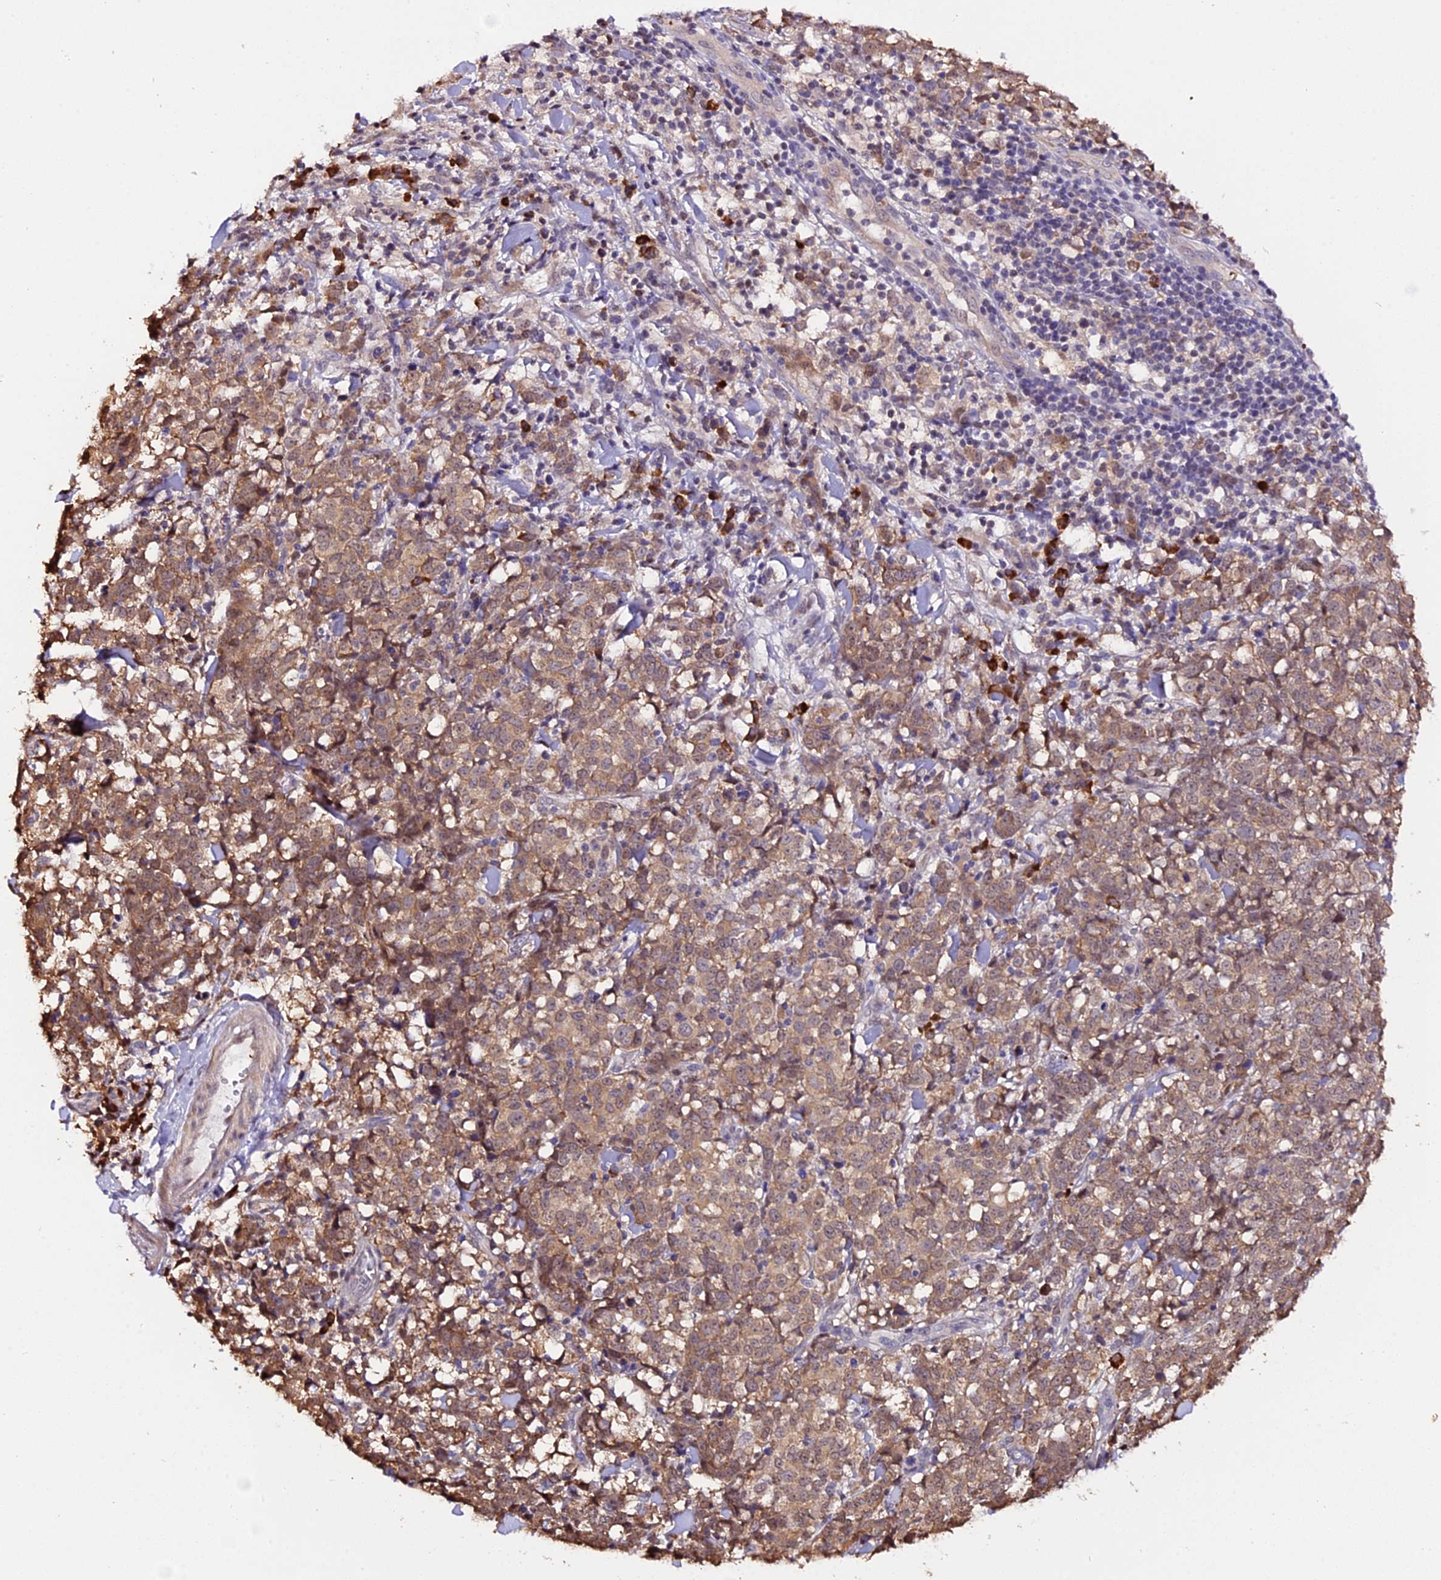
{"staining": {"intensity": "moderate", "quantity": ">75%", "location": "cytoplasmic/membranous"}, "tissue": "melanoma", "cell_type": "Tumor cells", "image_type": "cancer", "snomed": [{"axis": "morphology", "description": "Malignant melanoma, NOS"}, {"axis": "topography", "description": "Skin"}], "caption": "The image exhibits staining of melanoma, revealing moderate cytoplasmic/membranous protein staining (brown color) within tumor cells.", "gene": "HERPUD1", "patient": {"sex": "female", "age": 72}}